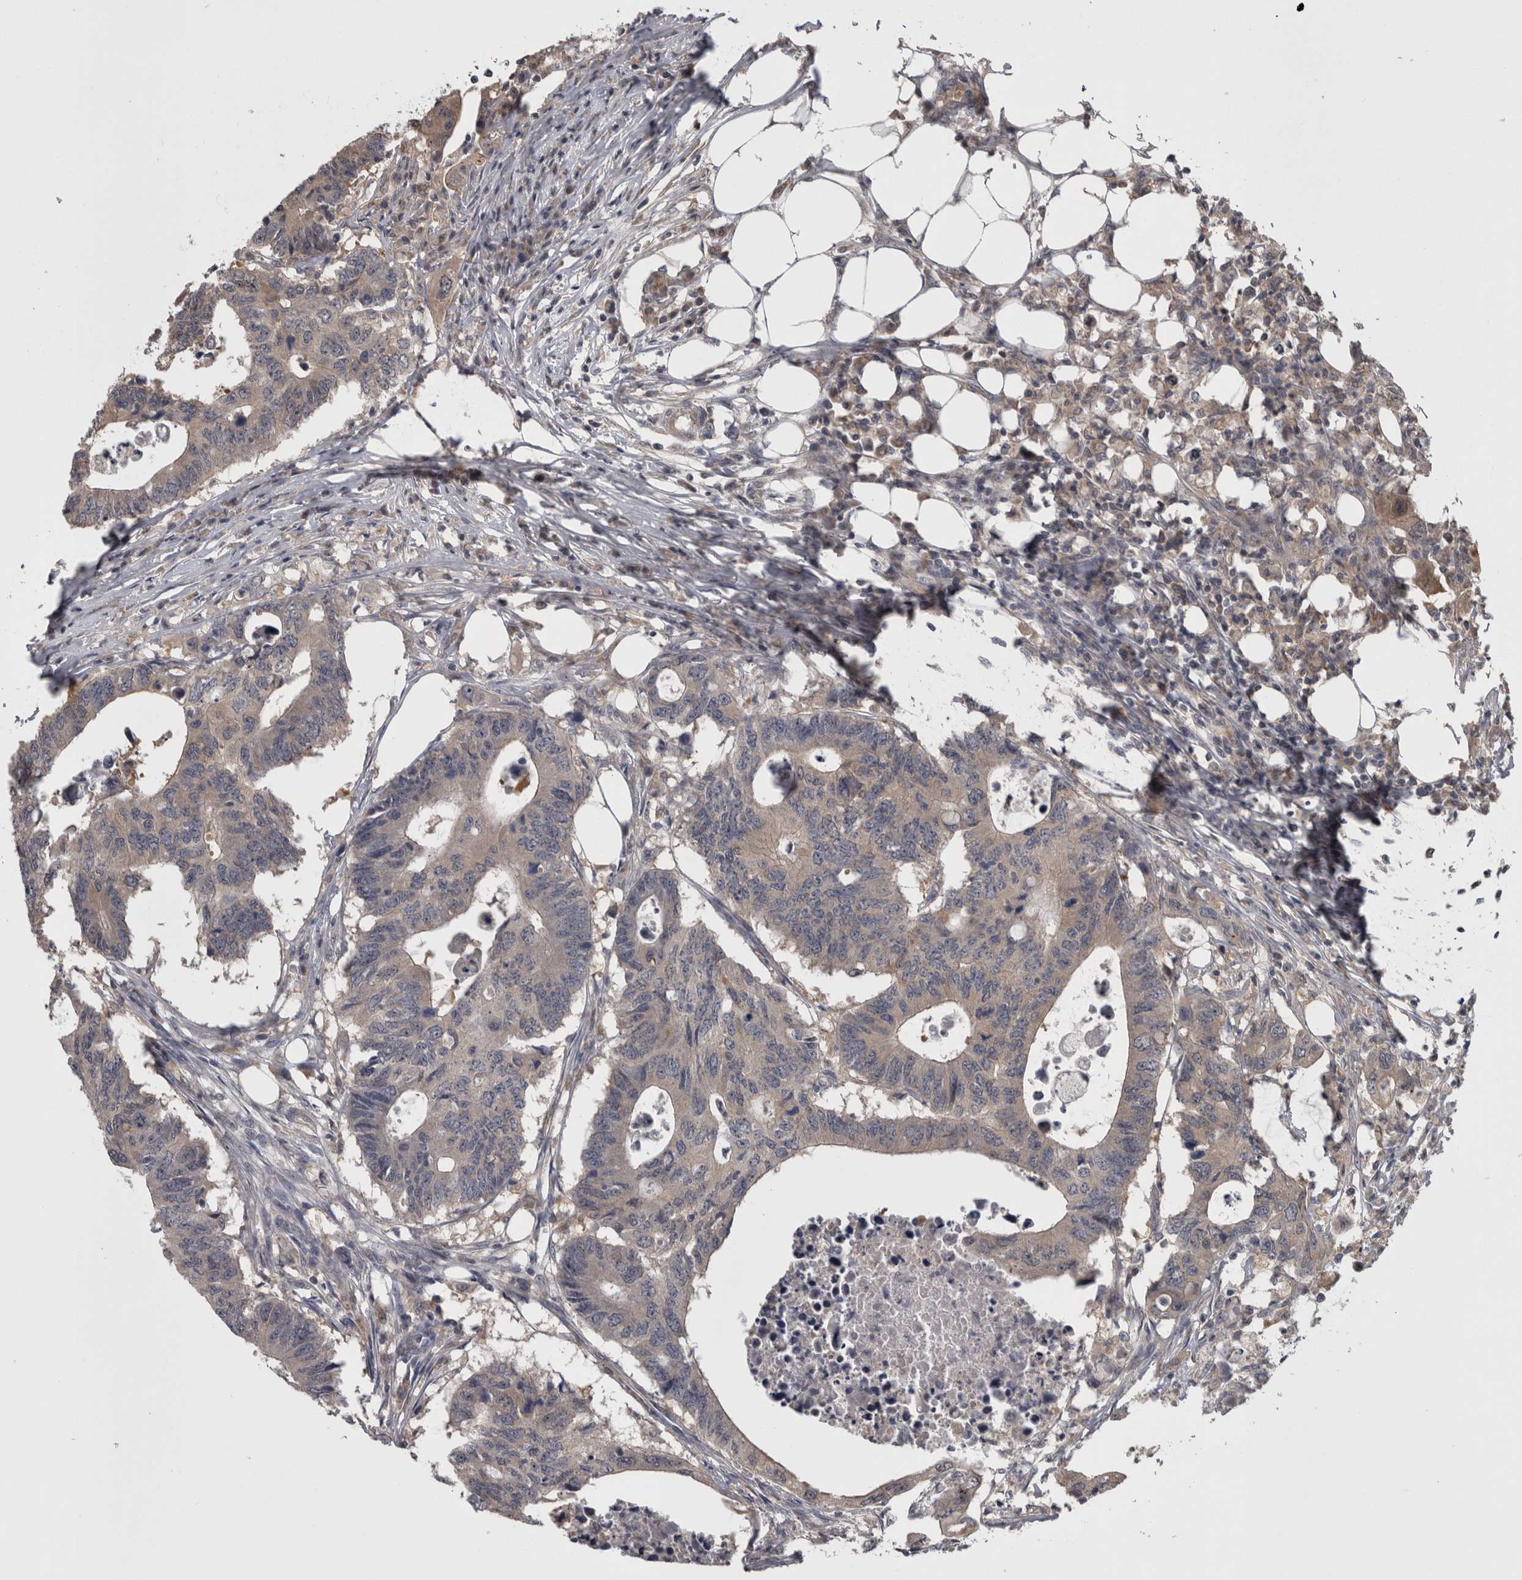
{"staining": {"intensity": "weak", "quantity": "25%-75%", "location": "cytoplasmic/membranous"}, "tissue": "colorectal cancer", "cell_type": "Tumor cells", "image_type": "cancer", "snomed": [{"axis": "morphology", "description": "Adenocarcinoma, NOS"}, {"axis": "topography", "description": "Colon"}], "caption": "Immunohistochemistry (IHC) photomicrograph of neoplastic tissue: human adenocarcinoma (colorectal) stained using immunohistochemistry (IHC) demonstrates low levels of weak protein expression localized specifically in the cytoplasmic/membranous of tumor cells, appearing as a cytoplasmic/membranous brown color.", "gene": "APRT", "patient": {"sex": "male", "age": 71}}